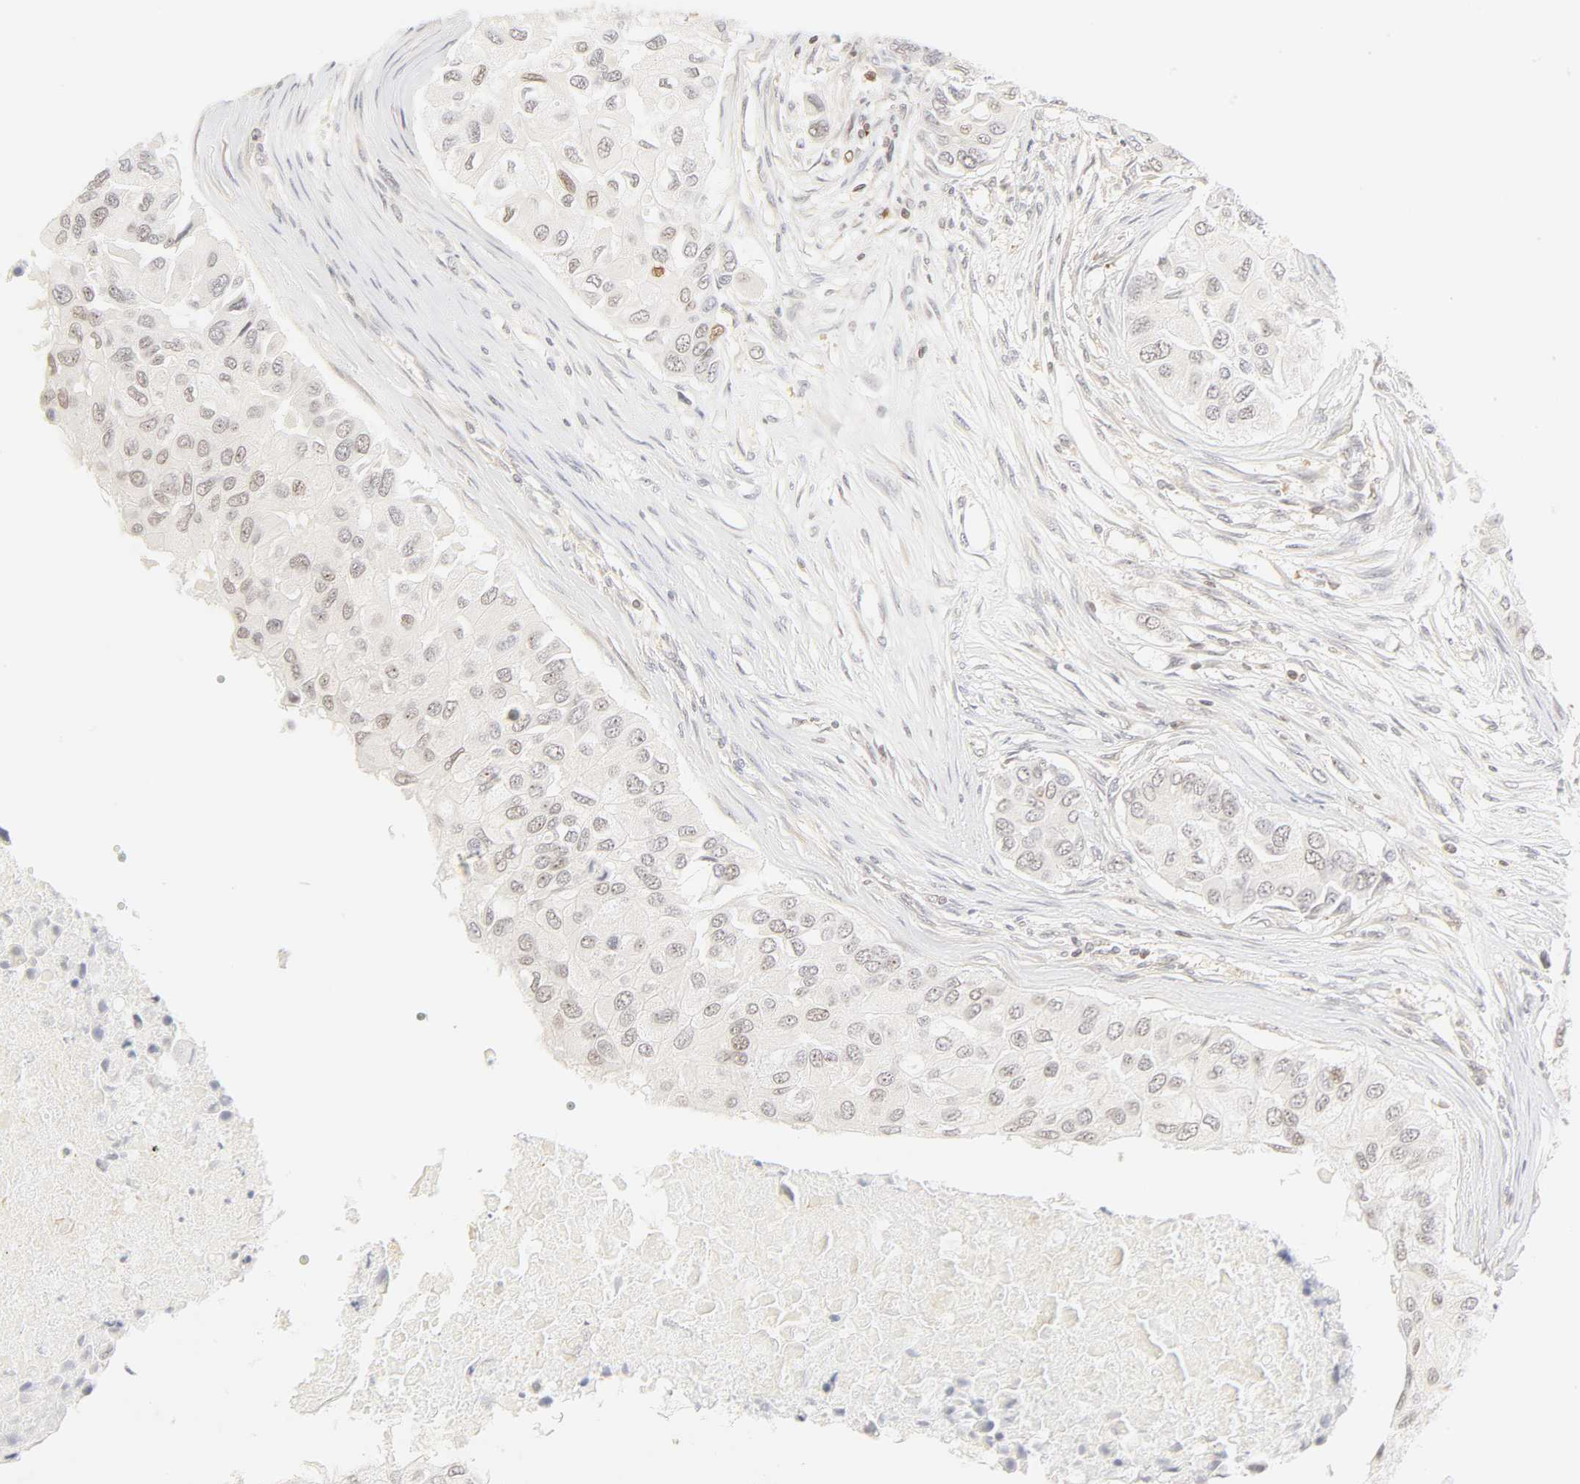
{"staining": {"intensity": "negative", "quantity": "none", "location": "none"}, "tissue": "breast cancer", "cell_type": "Tumor cells", "image_type": "cancer", "snomed": [{"axis": "morphology", "description": "Normal tissue, NOS"}, {"axis": "morphology", "description": "Duct carcinoma"}, {"axis": "topography", "description": "Breast"}], "caption": "A histopathology image of human breast cancer is negative for staining in tumor cells.", "gene": "KIF2A", "patient": {"sex": "female", "age": 49}}